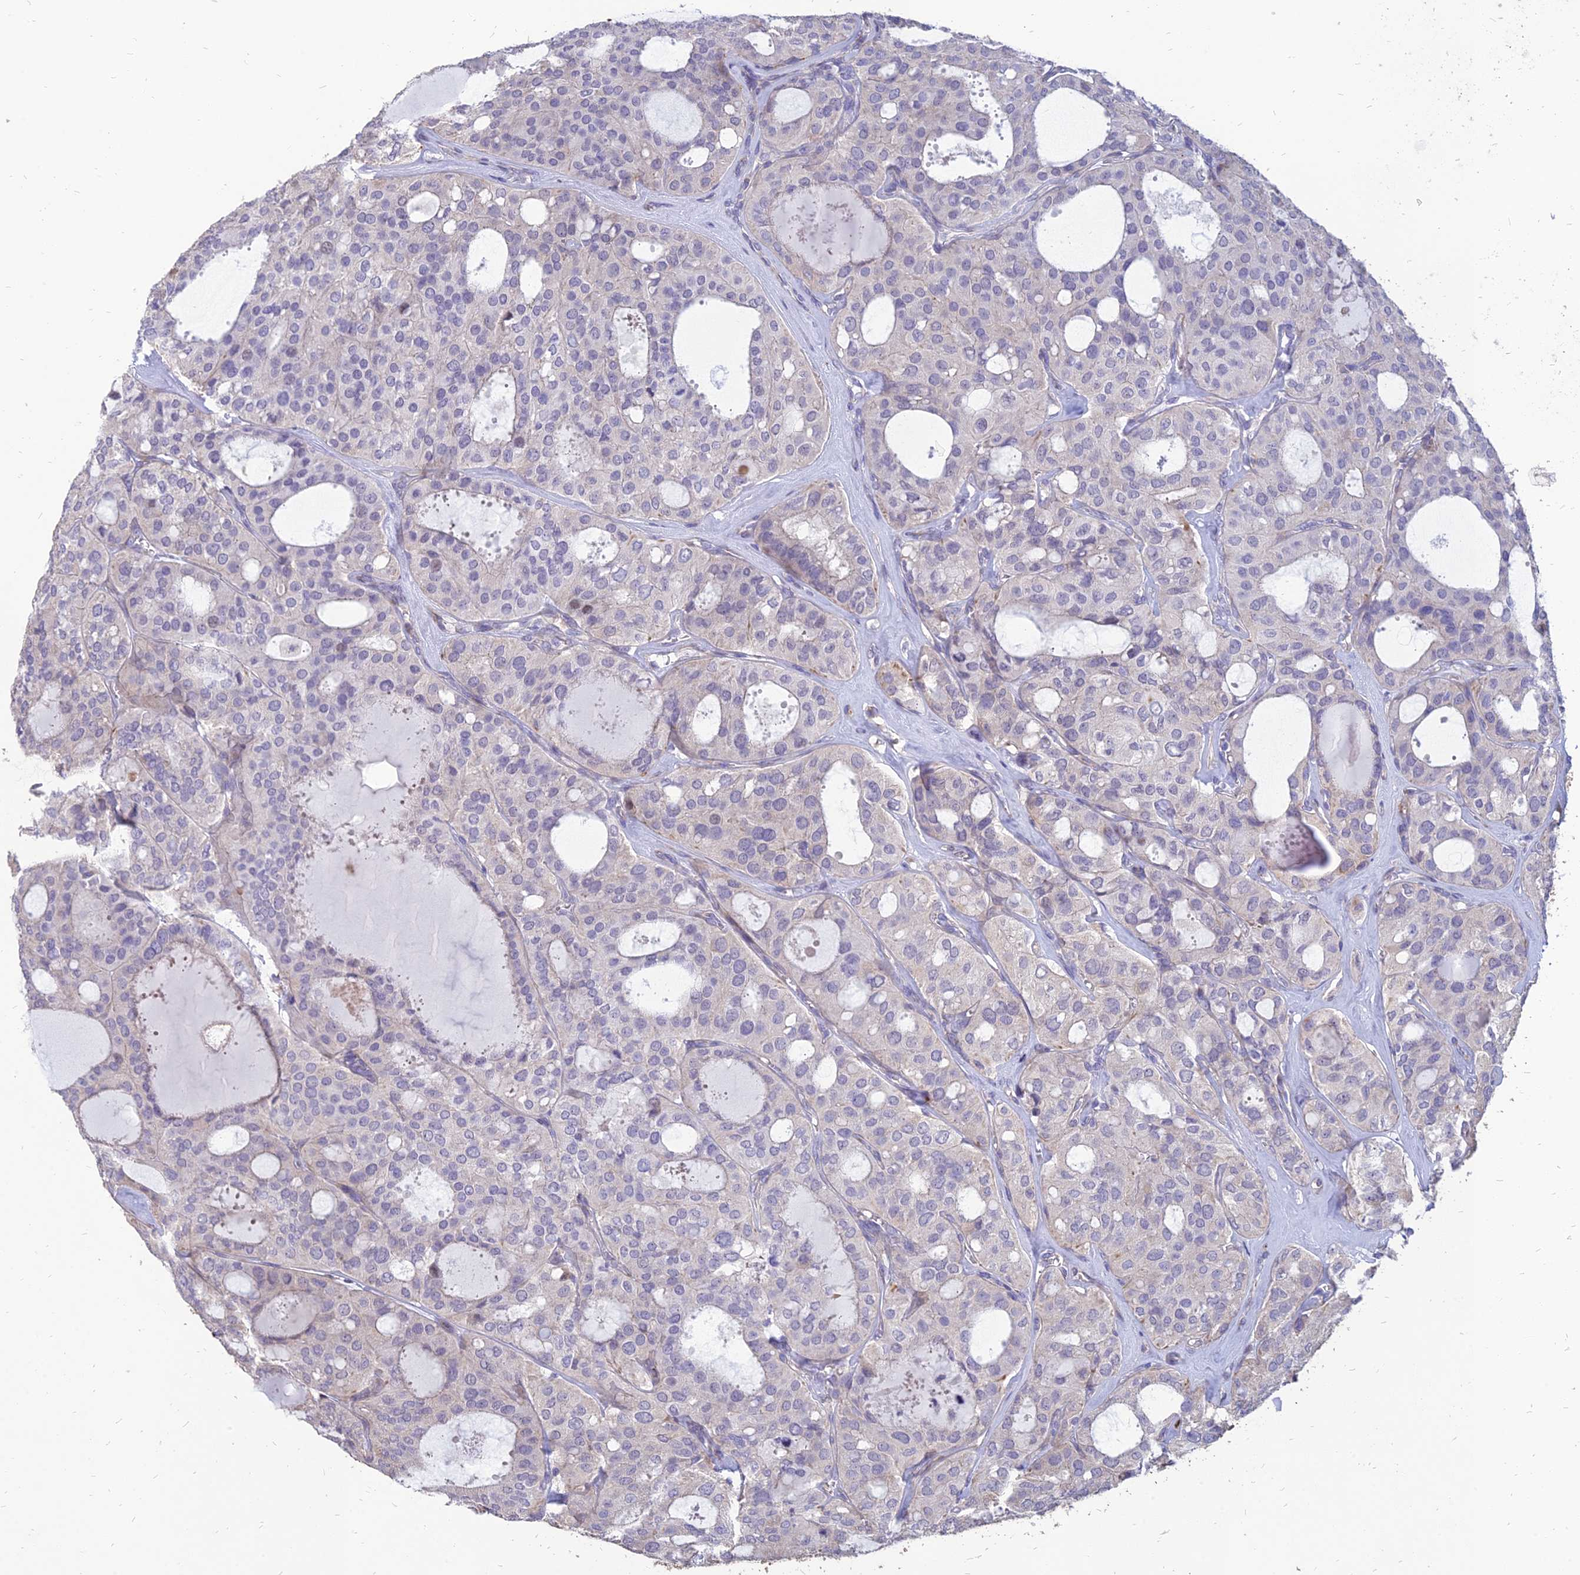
{"staining": {"intensity": "negative", "quantity": "none", "location": "none"}, "tissue": "thyroid cancer", "cell_type": "Tumor cells", "image_type": "cancer", "snomed": [{"axis": "morphology", "description": "Follicular adenoma carcinoma, NOS"}, {"axis": "topography", "description": "Thyroid gland"}], "caption": "IHC of human follicular adenoma carcinoma (thyroid) displays no expression in tumor cells. (DAB (3,3'-diaminobenzidine) IHC with hematoxylin counter stain).", "gene": "ST3GAL6", "patient": {"sex": "male", "age": 75}}